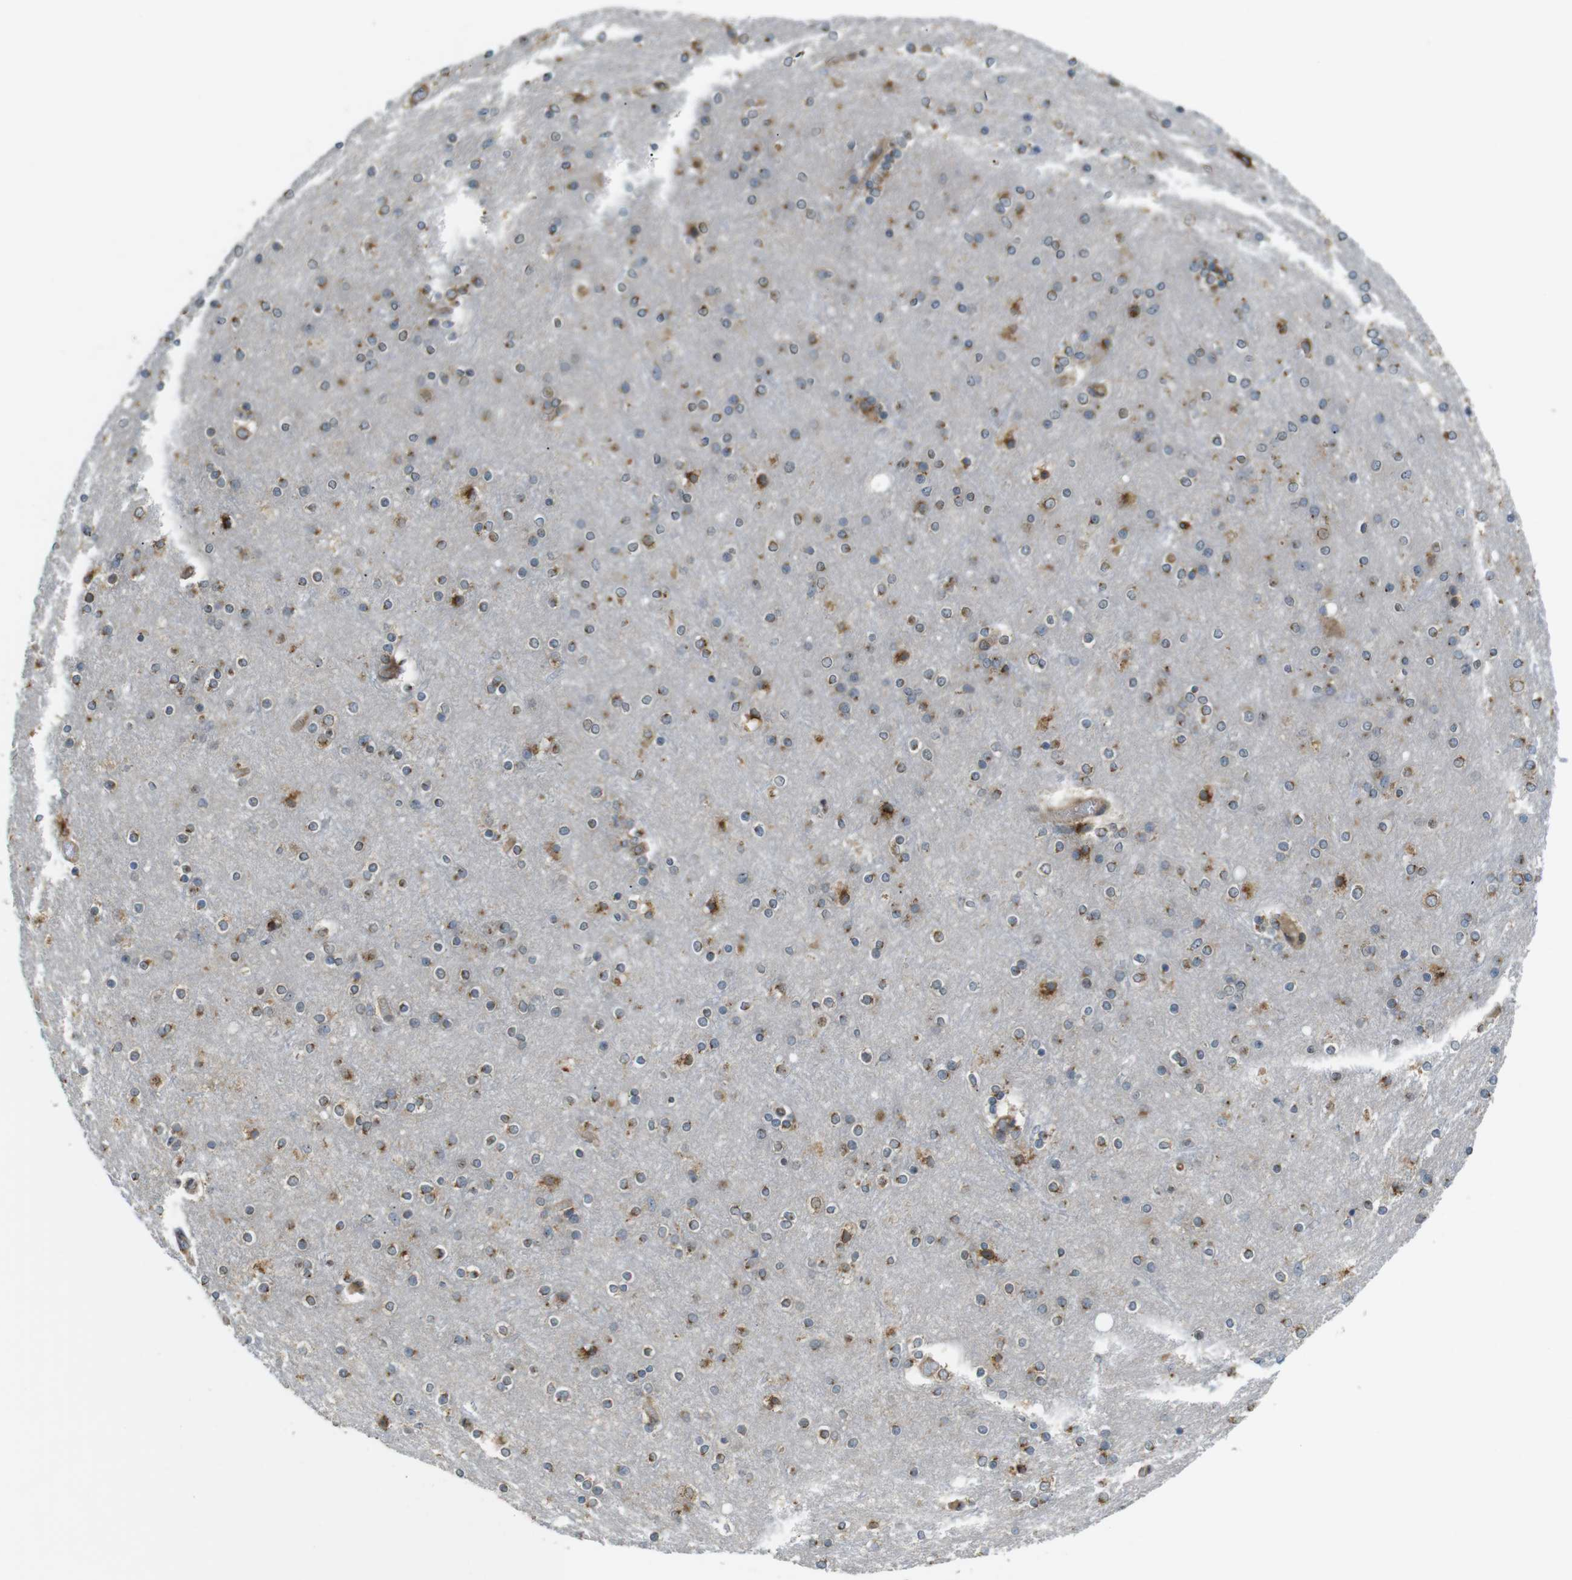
{"staining": {"intensity": "weak", "quantity": ">75%", "location": "cytoplasmic/membranous"}, "tissue": "cerebral cortex", "cell_type": "Endothelial cells", "image_type": "normal", "snomed": [{"axis": "morphology", "description": "Normal tissue, NOS"}, {"axis": "topography", "description": "Cerebral cortex"}], "caption": "Protein staining displays weak cytoplasmic/membranous positivity in approximately >75% of endothelial cells in benign cerebral cortex.", "gene": "TMEM143", "patient": {"sex": "female", "age": 54}}